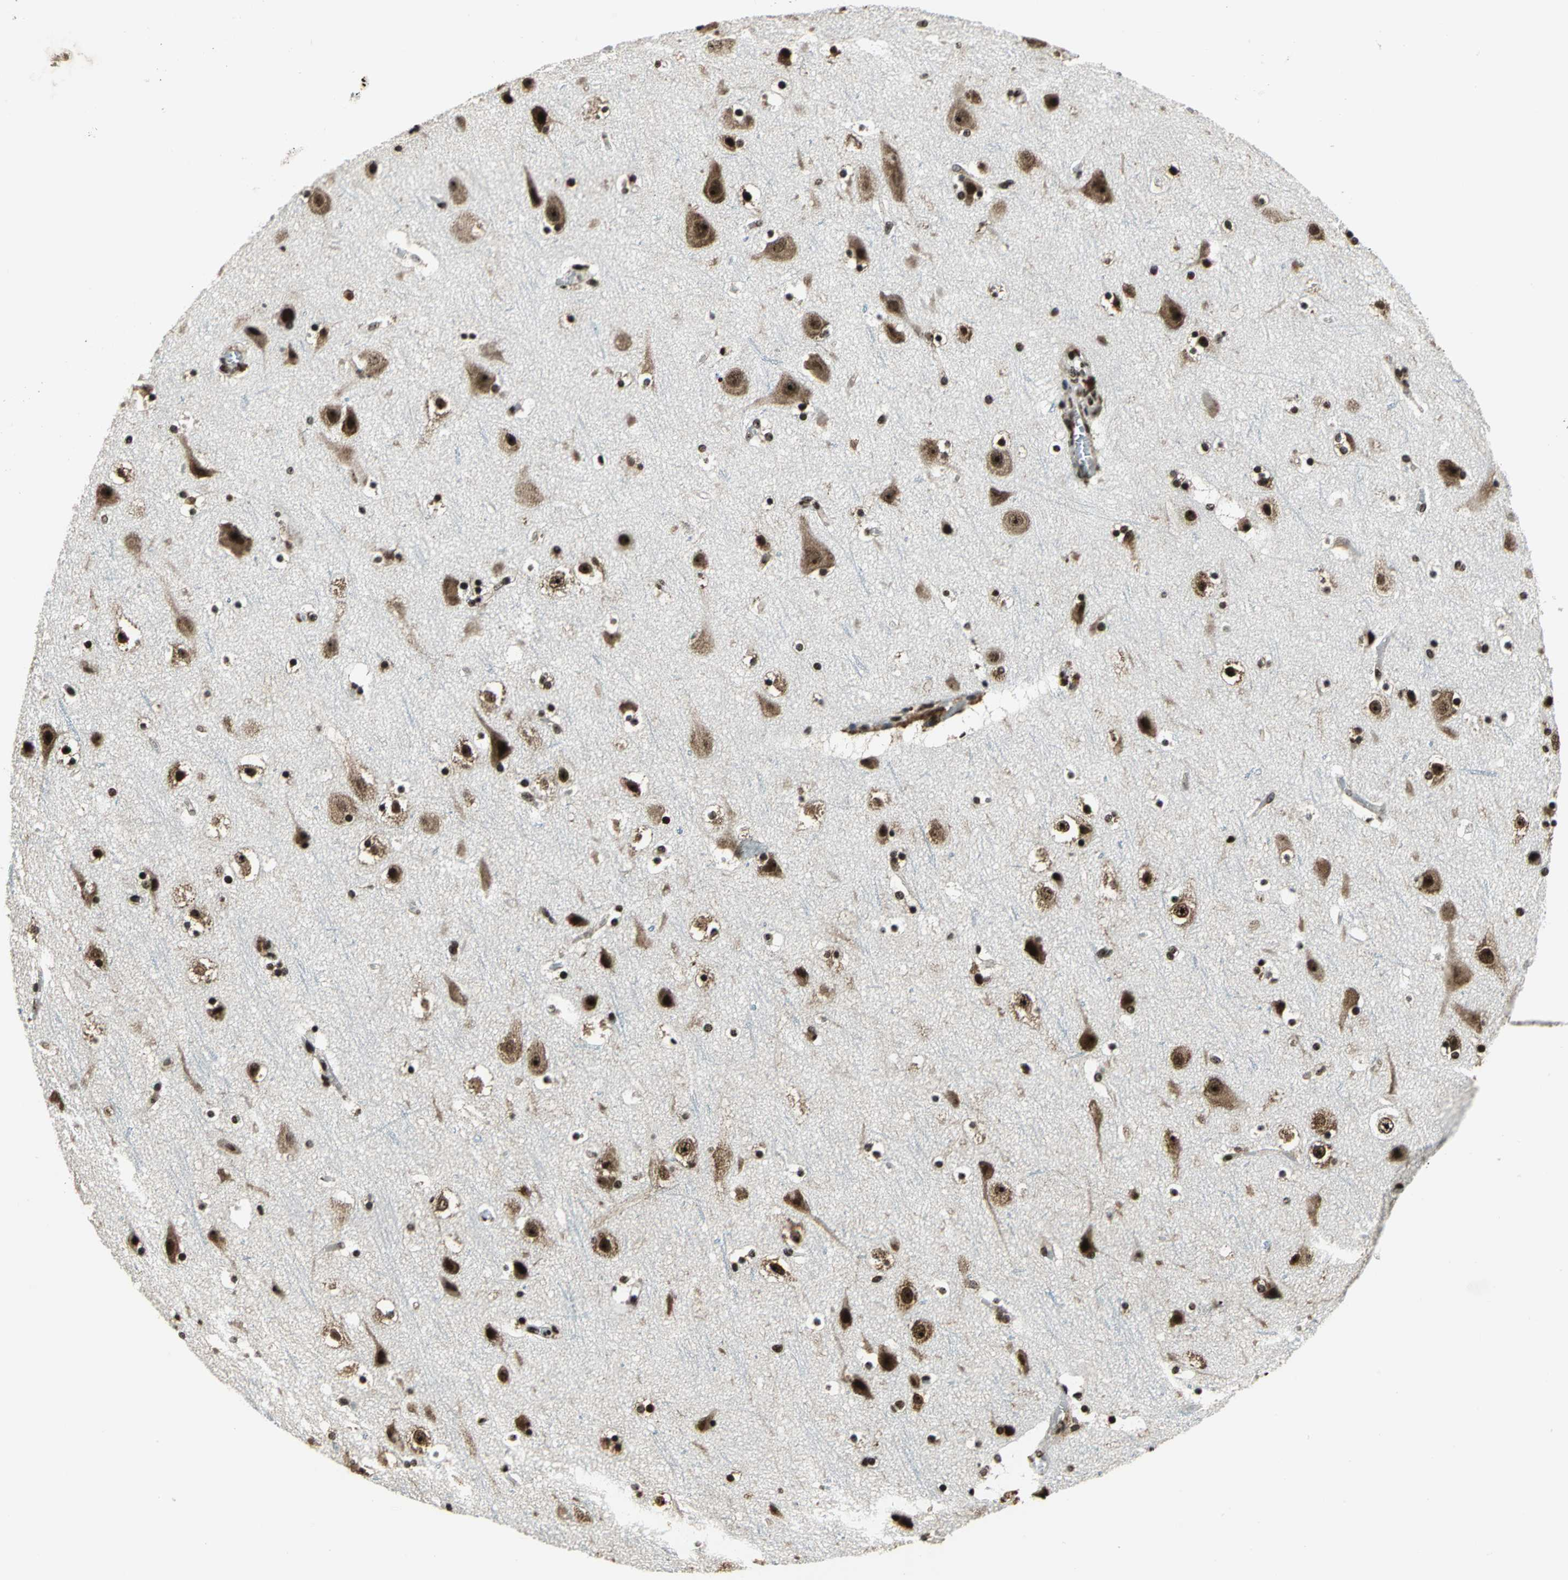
{"staining": {"intensity": "weak", "quantity": "25%-75%", "location": "nuclear"}, "tissue": "cerebral cortex", "cell_type": "Endothelial cells", "image_type": "normal", "snomed": [{"axis": "morphology", "description": "Normal tissue, NOS"}, {"axis": "topography", "description": "Cerebral cortex"}], "caption": "IHC photomicrograph of unremarkable human cerebral cortex stained for a protein (brown), which exhibits low levels of weak nuclear positivity in about 25%-75% of endothelial cells.", "gene": "UBTF", "patient": {"sex": "male", "age": 45}}